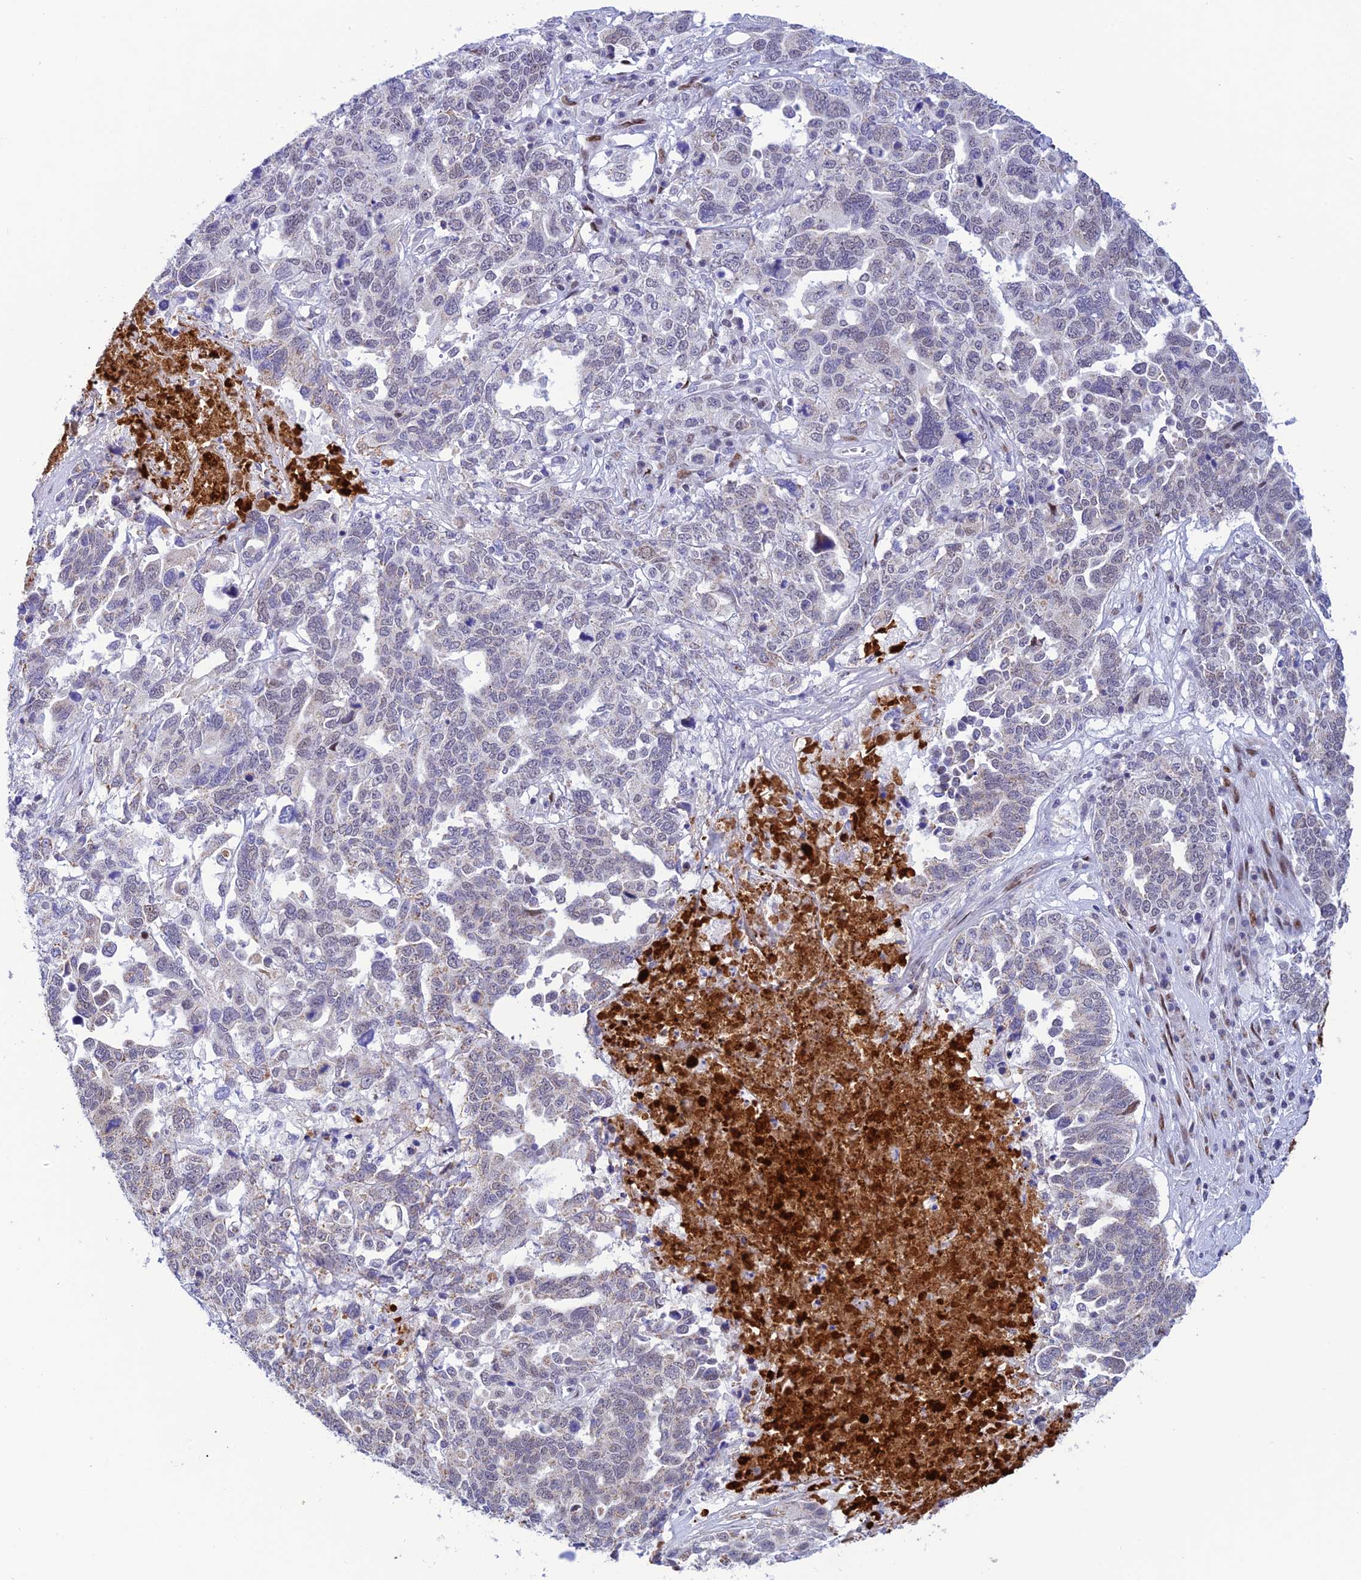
{"staining": {"intensity": "negative", "quantity": "none", "location": "none"}, "tissue": "ovarian cancer", "cell_type": "Tumor cells", "image_type": "cancer", "snomed": [{"axis": "morphology", "description": "Carcinoma, endometroid"}, {"axis": "topography", "description": "Ovary"}], "caption": "Photomicrograph shows no significant protein staining in tumor cells of ovarian cancer.", "gene": "WDR55", "patient": {"sex": "female", "age": 62}}